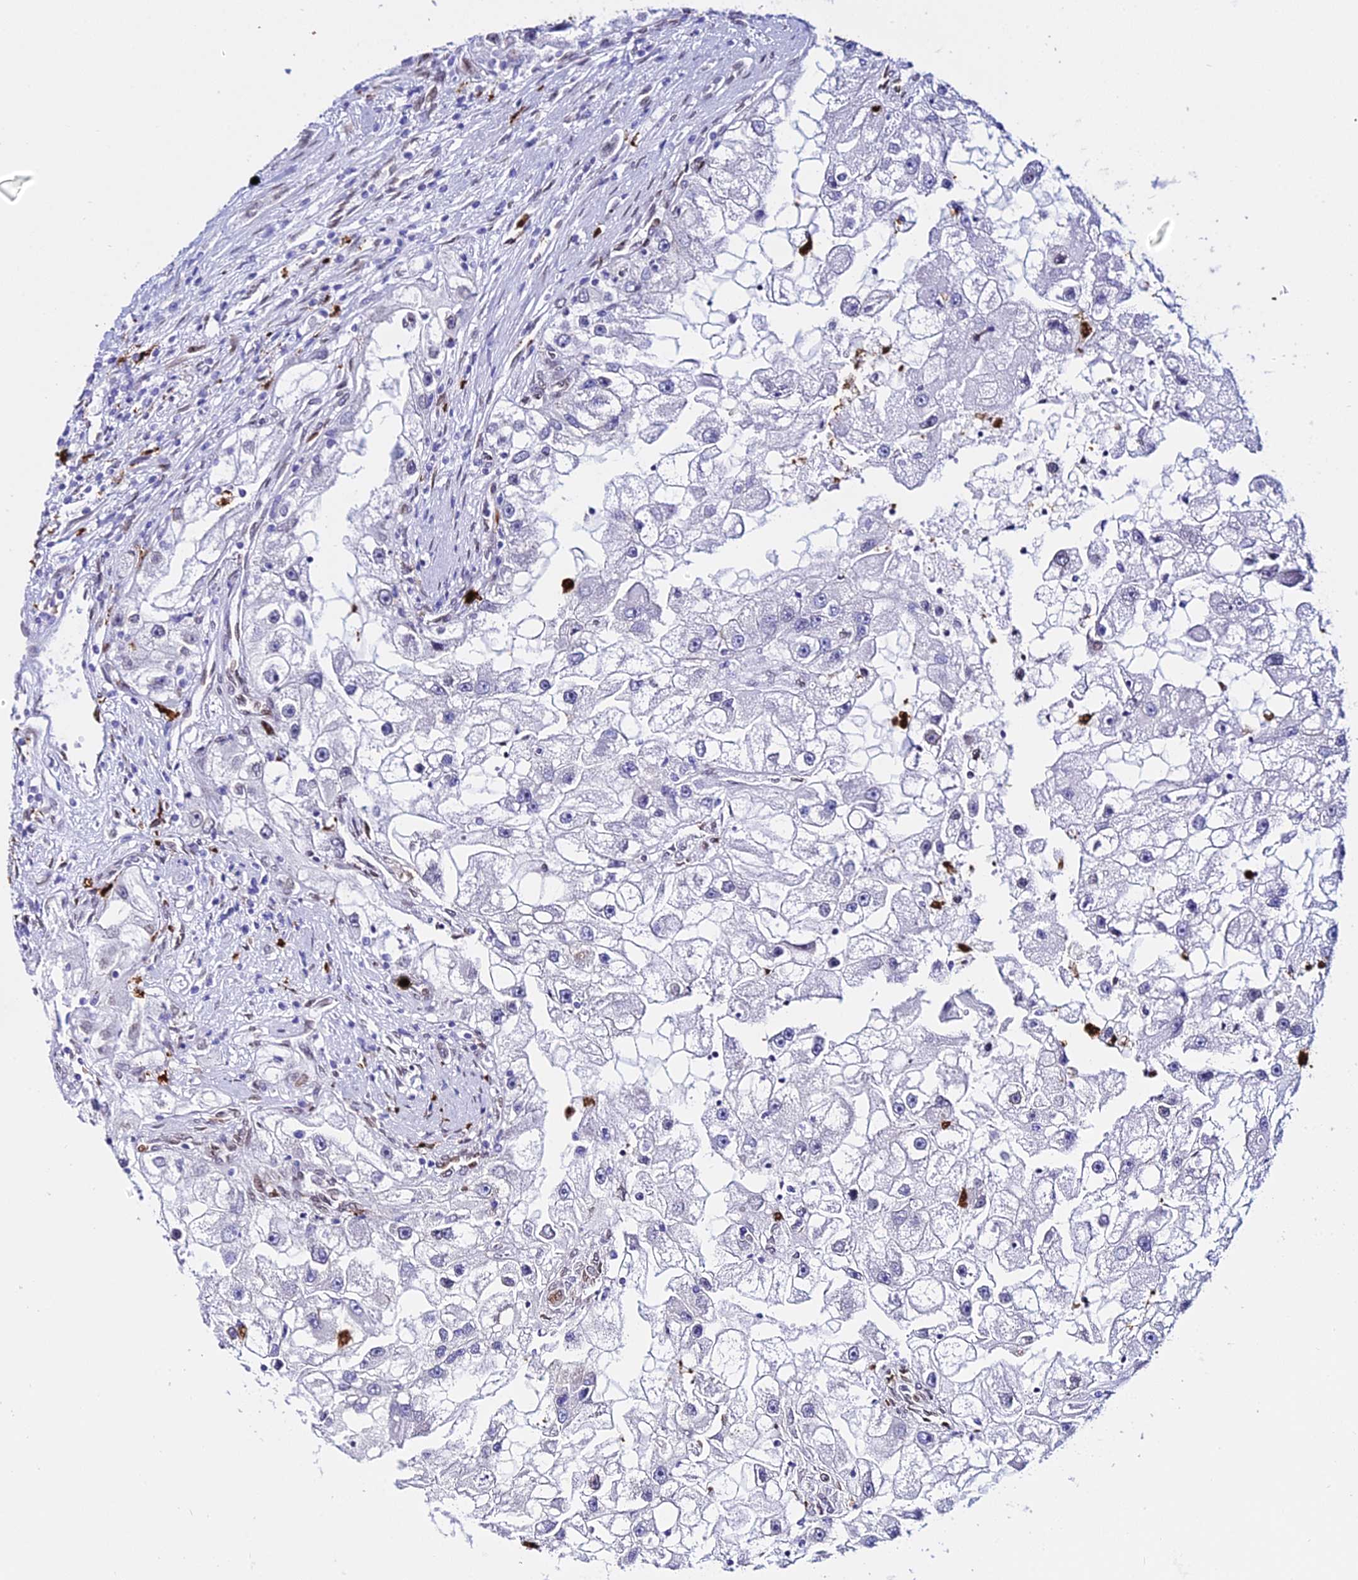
{"staining": {"intensity": "negative", "quantity": "none", "location": "none"}, "tissue": "renal cancer", "cell_type": "Tumor cells", "image_type": "cancer", "snomed": [{"axis": "morphology", "description": "Adenocarcinoma, NOS"}, {"axis": "topography", "description": "Kidney"}], "caption": "Micrograph shows no significant protein expression in tumor cells of renal cancer (adenocarcinoma).", "gene": "MCM10", "patient": {"sex": "male", "age": 63}}